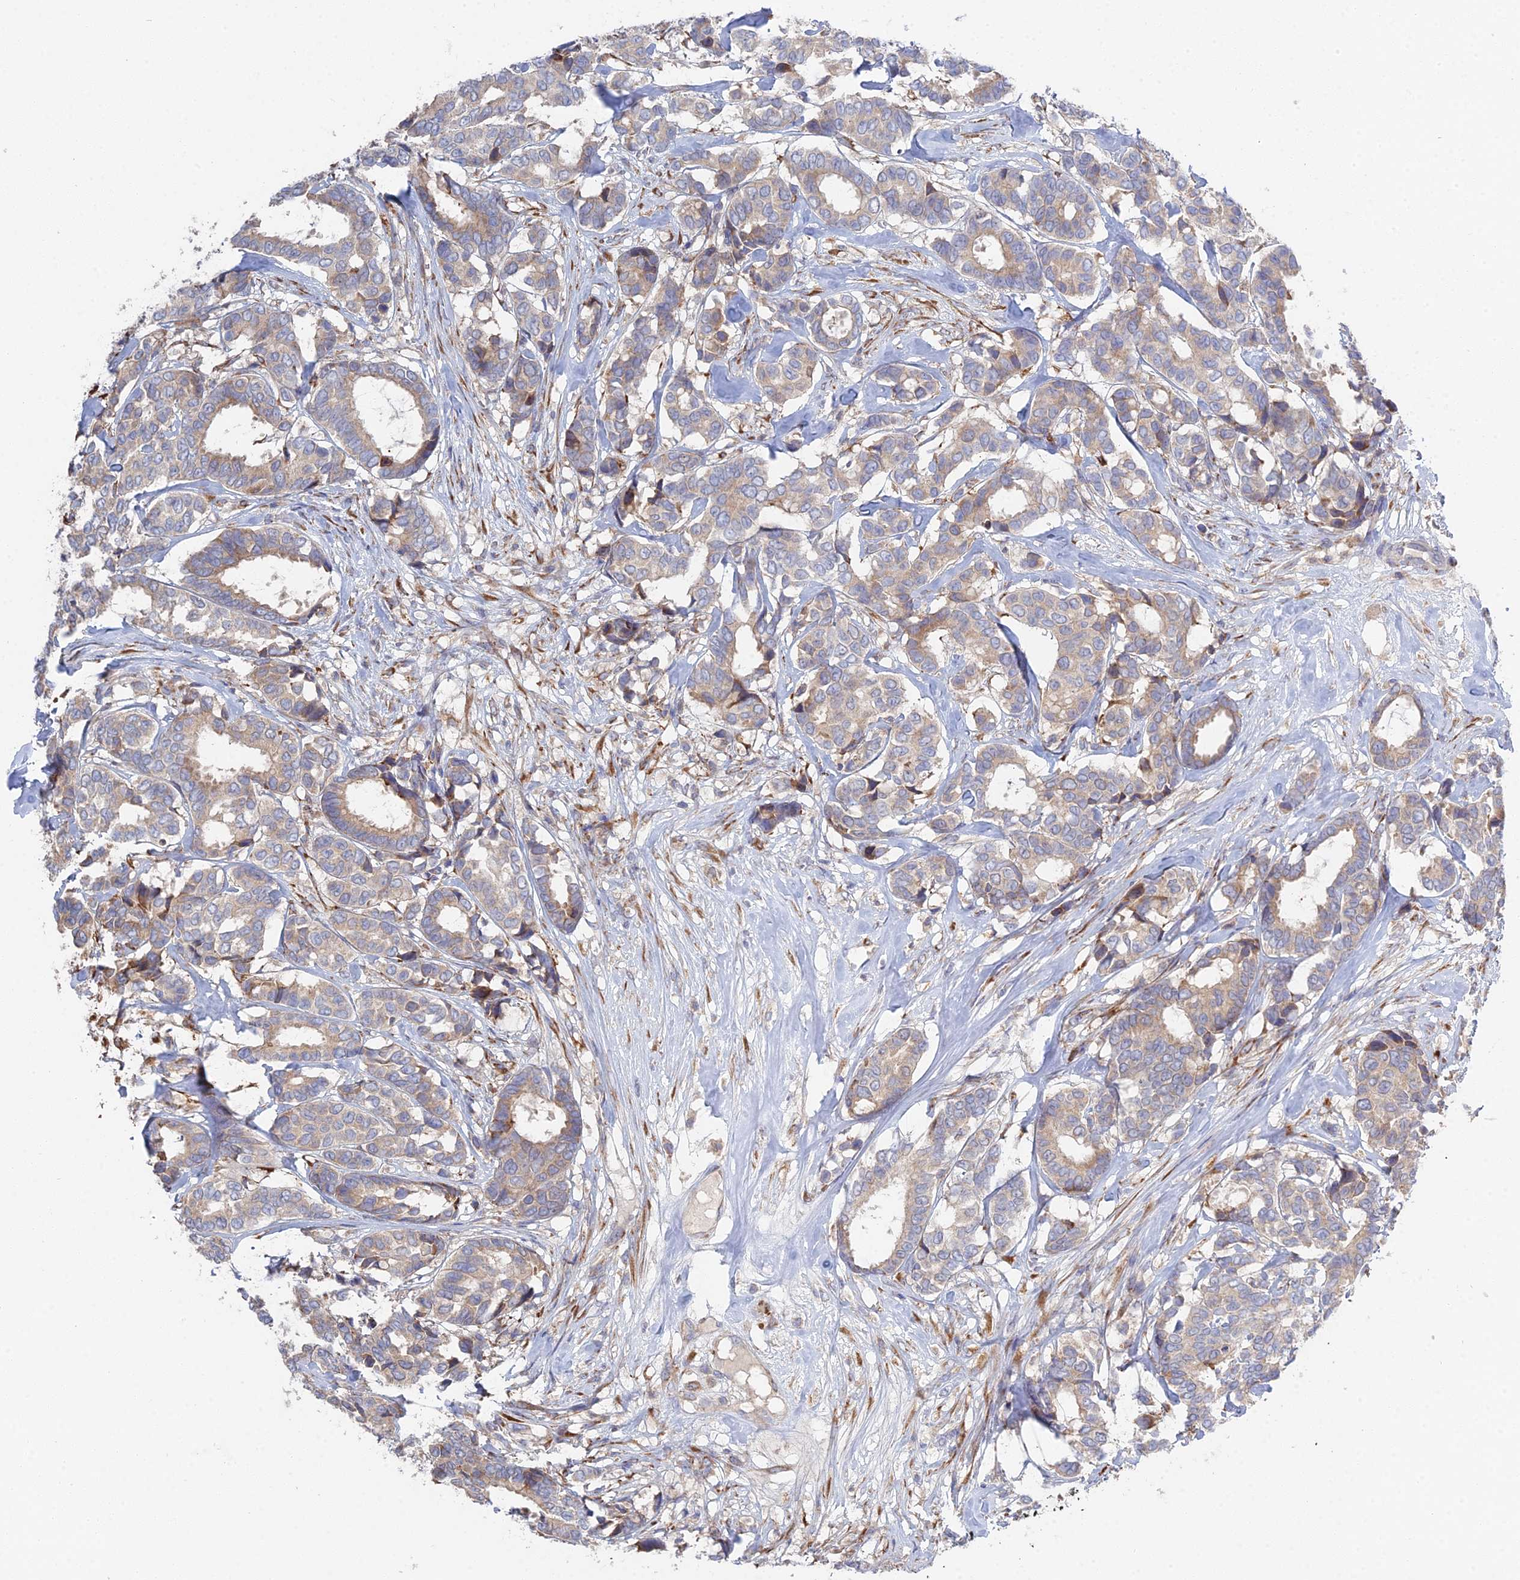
{"staining": {"intensity": "weak", "quantity": "25%-75%", "location": "cytoplasmic/membranous"}, "tissue": "breast cancer", "cell_type": "Tumor cells", "image_type": "cancer", "snomed": [{"axis": "morphology", "description": "Duct carcinoma"}, {"axis": "topography", "description": "Breast"}], "caption": "Weak cytoplasmic/membranous staining for a protein is seen in approximately 25%-75% of tumor cells of breast cancer (intraductal carcinoma) using immunohistochemistry.", "gene": "TRAPPC6A", "patient": {"sex": "female", "age": 87}}